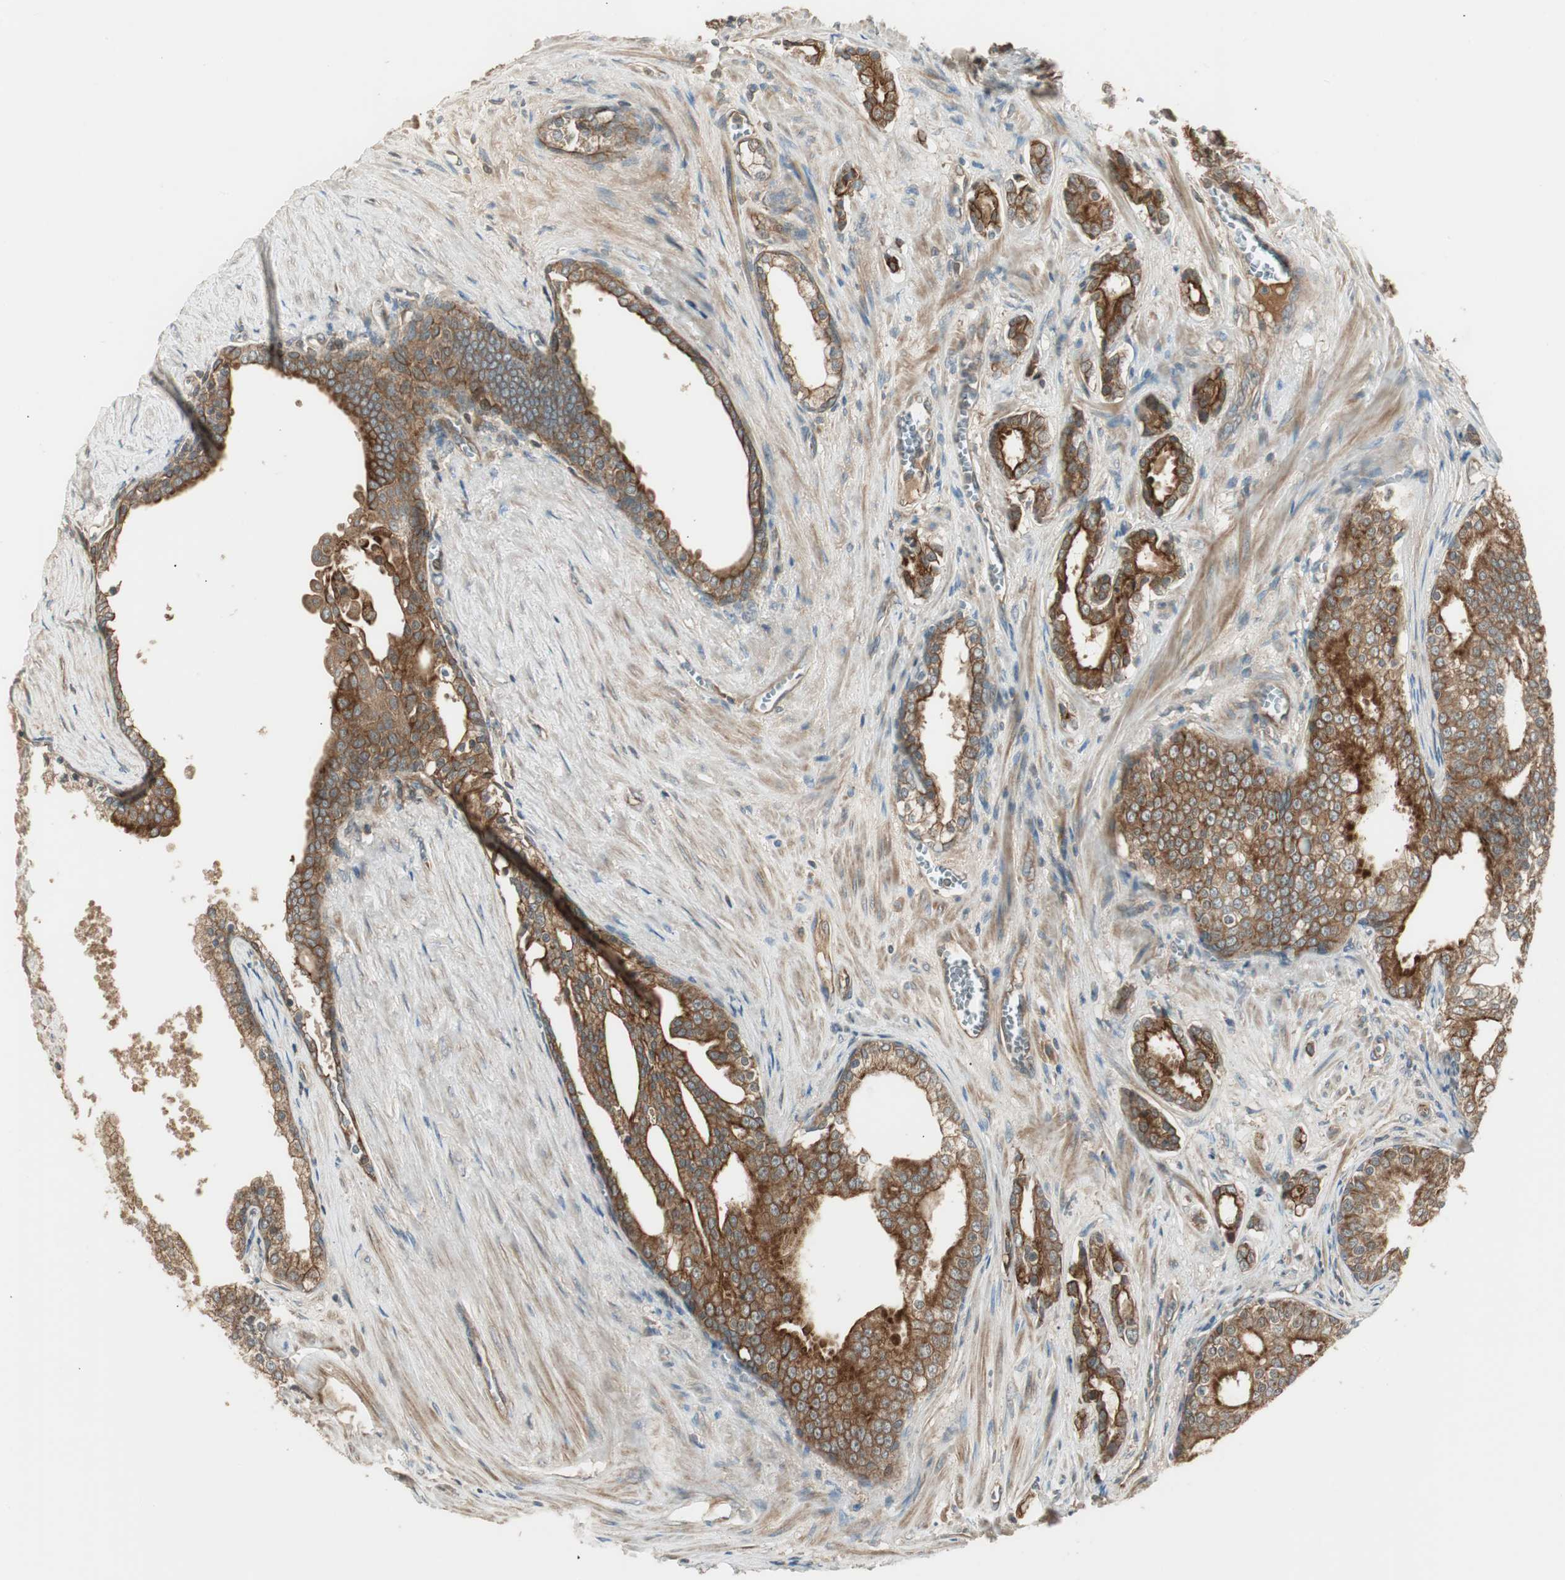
{"staining": {"intensity": "moderate", "quantity": ">75%", "location": "cytoplasmic/membranous"}, "tissue": "prostate cancer", "cell_type": "Tumor cells", "image_type": "cancer", "snomed": [{"axis": "morphology", "description": "Adenocarcinoma, Low grade"}, {"axis": "topography", "description": "Prostate"}], "caption": "Prostate cancer (low-grade adenocarcinoma) was stained to show a protein in brown. There is medium levels of moderate cytoplasmic/membranous positivity in about >75% of tumor cells.", "gene": "PFDN5", "patient": {"sex": "male", "age": 58}}